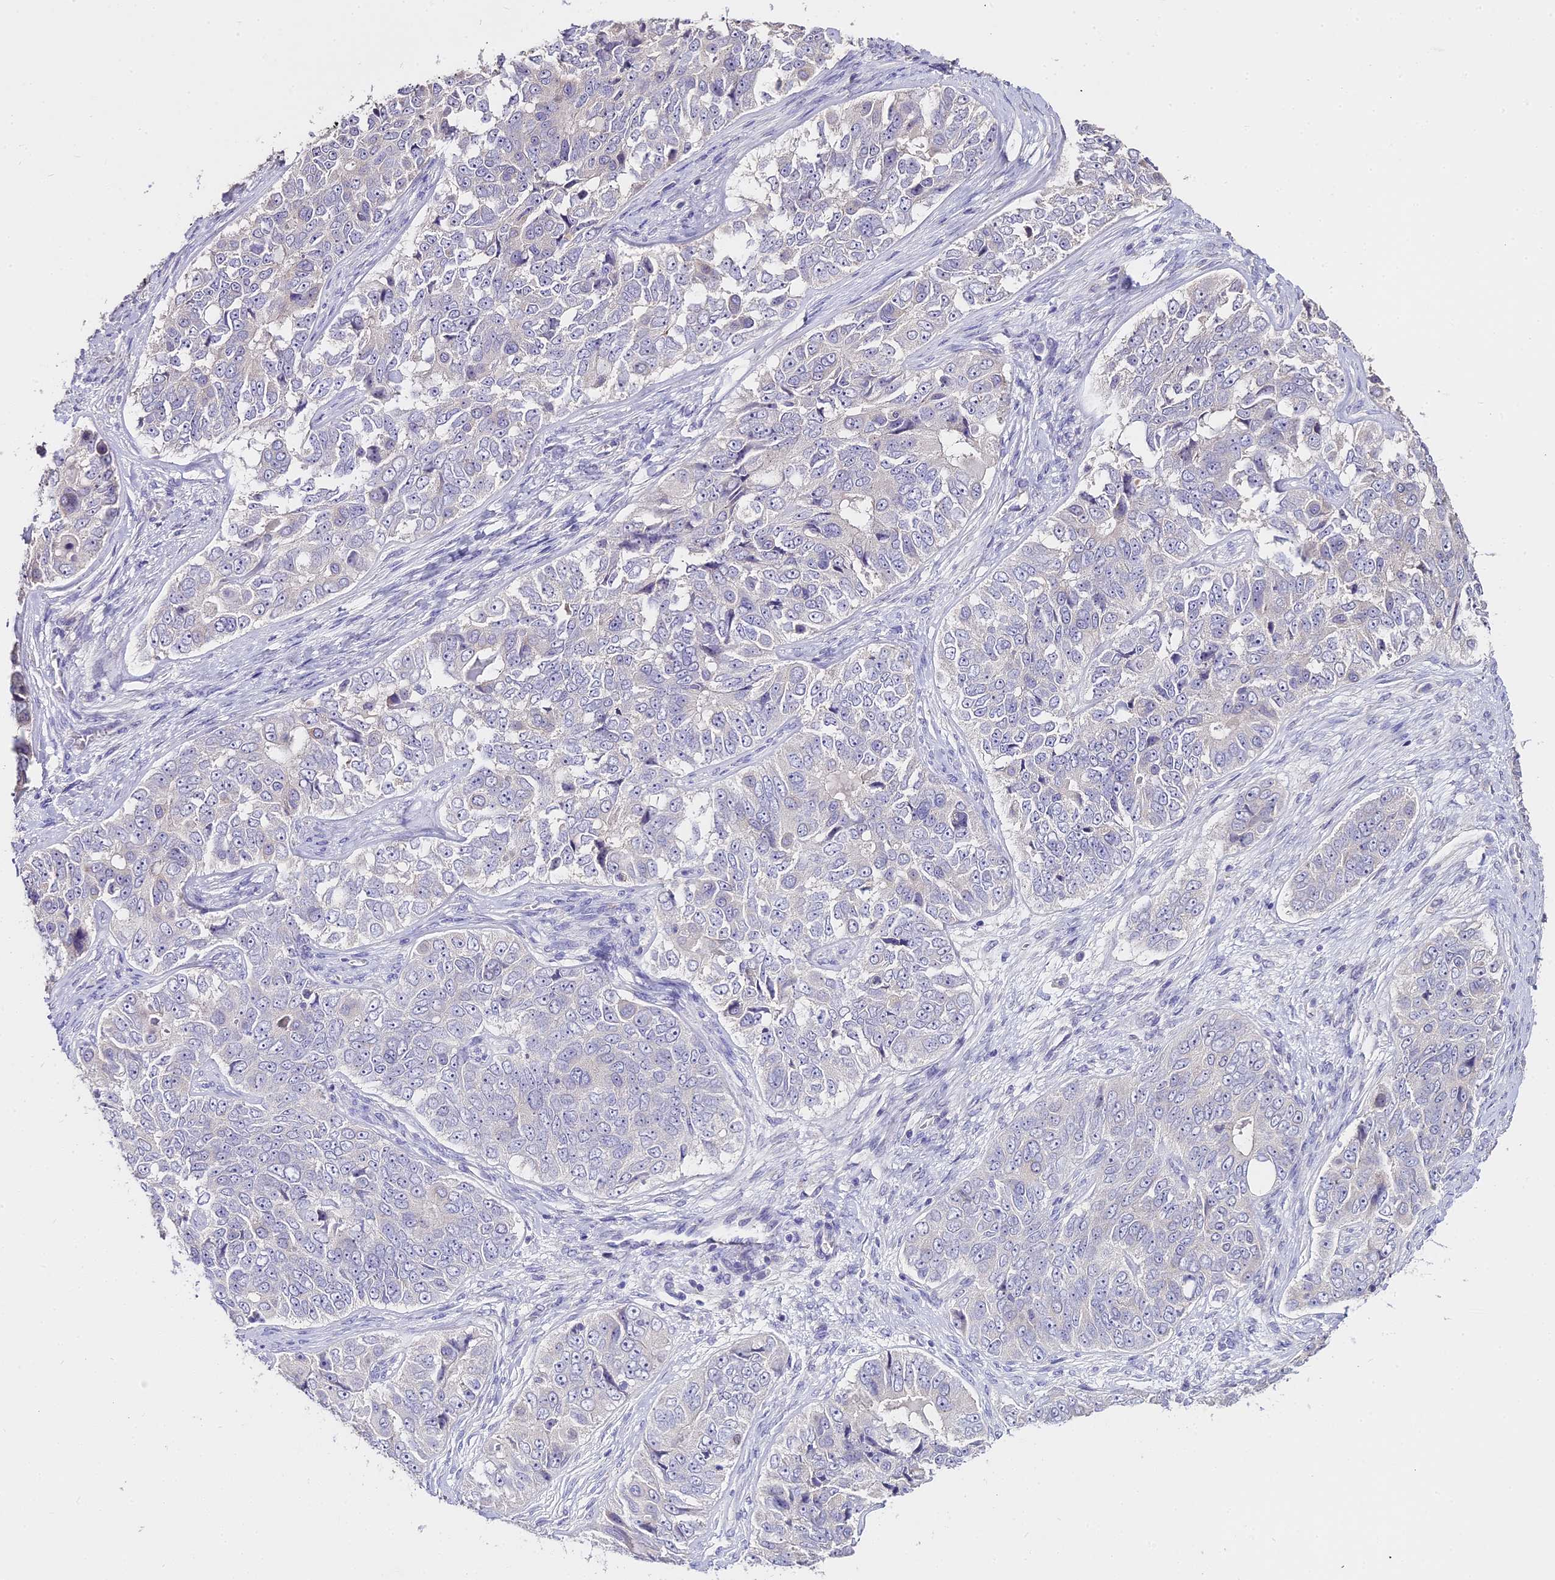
{"staining": {"intensity": "negative", "quantity": "none", "location": "none"}, "tissue": "ovarian cancer", "cell_type": "Tumor cells", "image_type": "cancer", "snomed": [{"axis": "morphology", "description": "Carcinoma, endometroid"}, {"axis": "topography", "description": "Ovary"}], "caption": "A histopathology image of ovarian endometroid carcinoma stained for a protein exhibits no brown staining in tumor cells.", "gene": "GLYAT", "patient": {"sex": "female", "age": 51}}